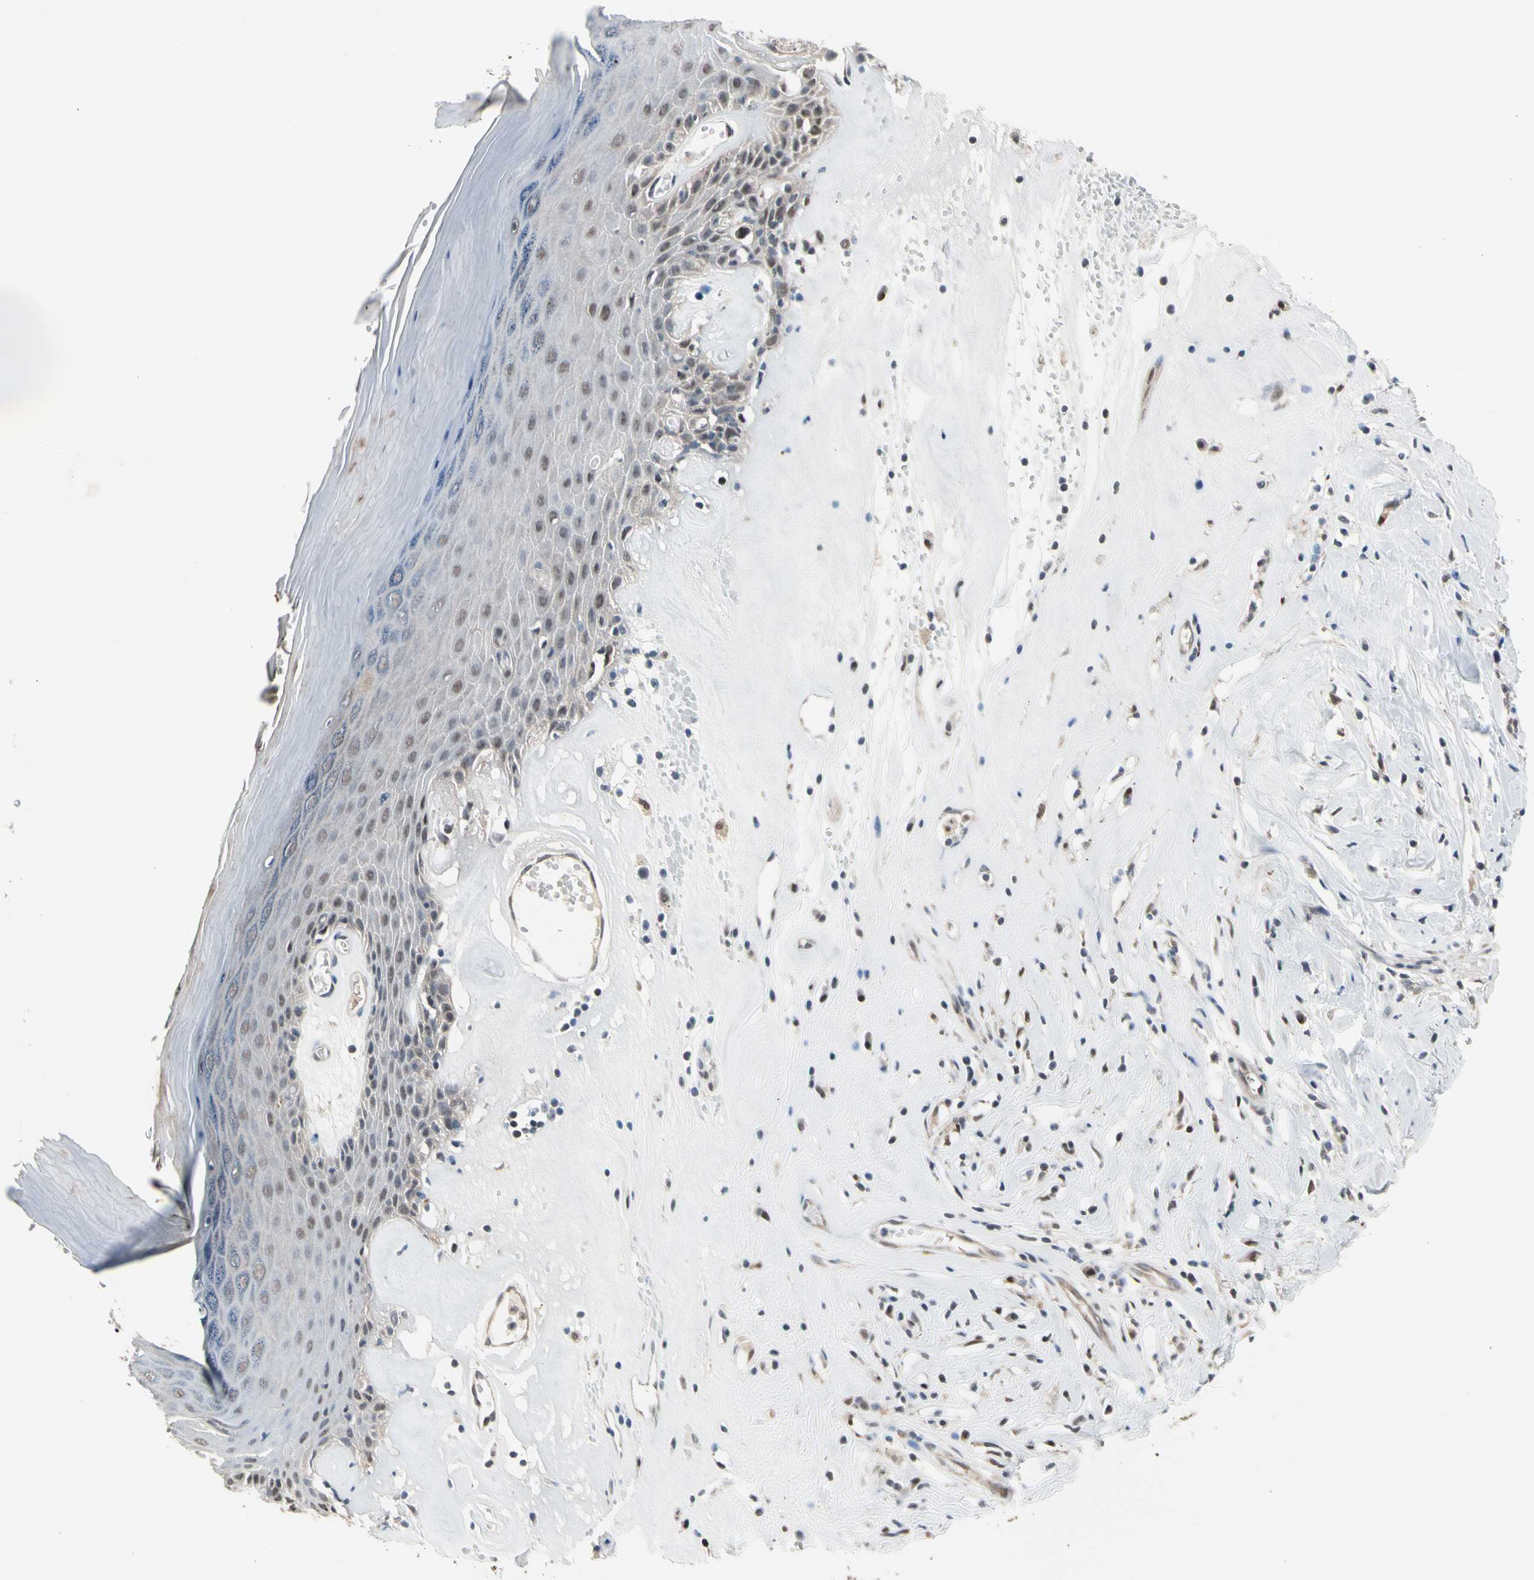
{"staining": {"intensity": "moderate", "quantity": "25%-75%", "location": "cytoplasmic/membranous,nuclear"}, "tissue": "skin", "cell_type": "Epidermal cells", "image_type": "normal", "snomed": [{"axis": "morphology", "description": "Normal tissue, NOS"}, {"axis": "morphology", "description": "Inflammation, NOS"}, {"axis": "topography", "description": "Vulva"}], "caption": "IHC staining of unremarkable skin, which reveals medium levels of moderate cytoplasmic/membranous,nuclear positivity in about 25%-75% of epidermal cells indicating moderate cytoplasmic/membranous,nuclear protein positivity. The staining was performed using DAB (brown) for protein detection and nuclei were counterstained in hematoxylin (blue).", "gene": "ENSG00000256646", "patient": {"sex": "female", "age": 84}}